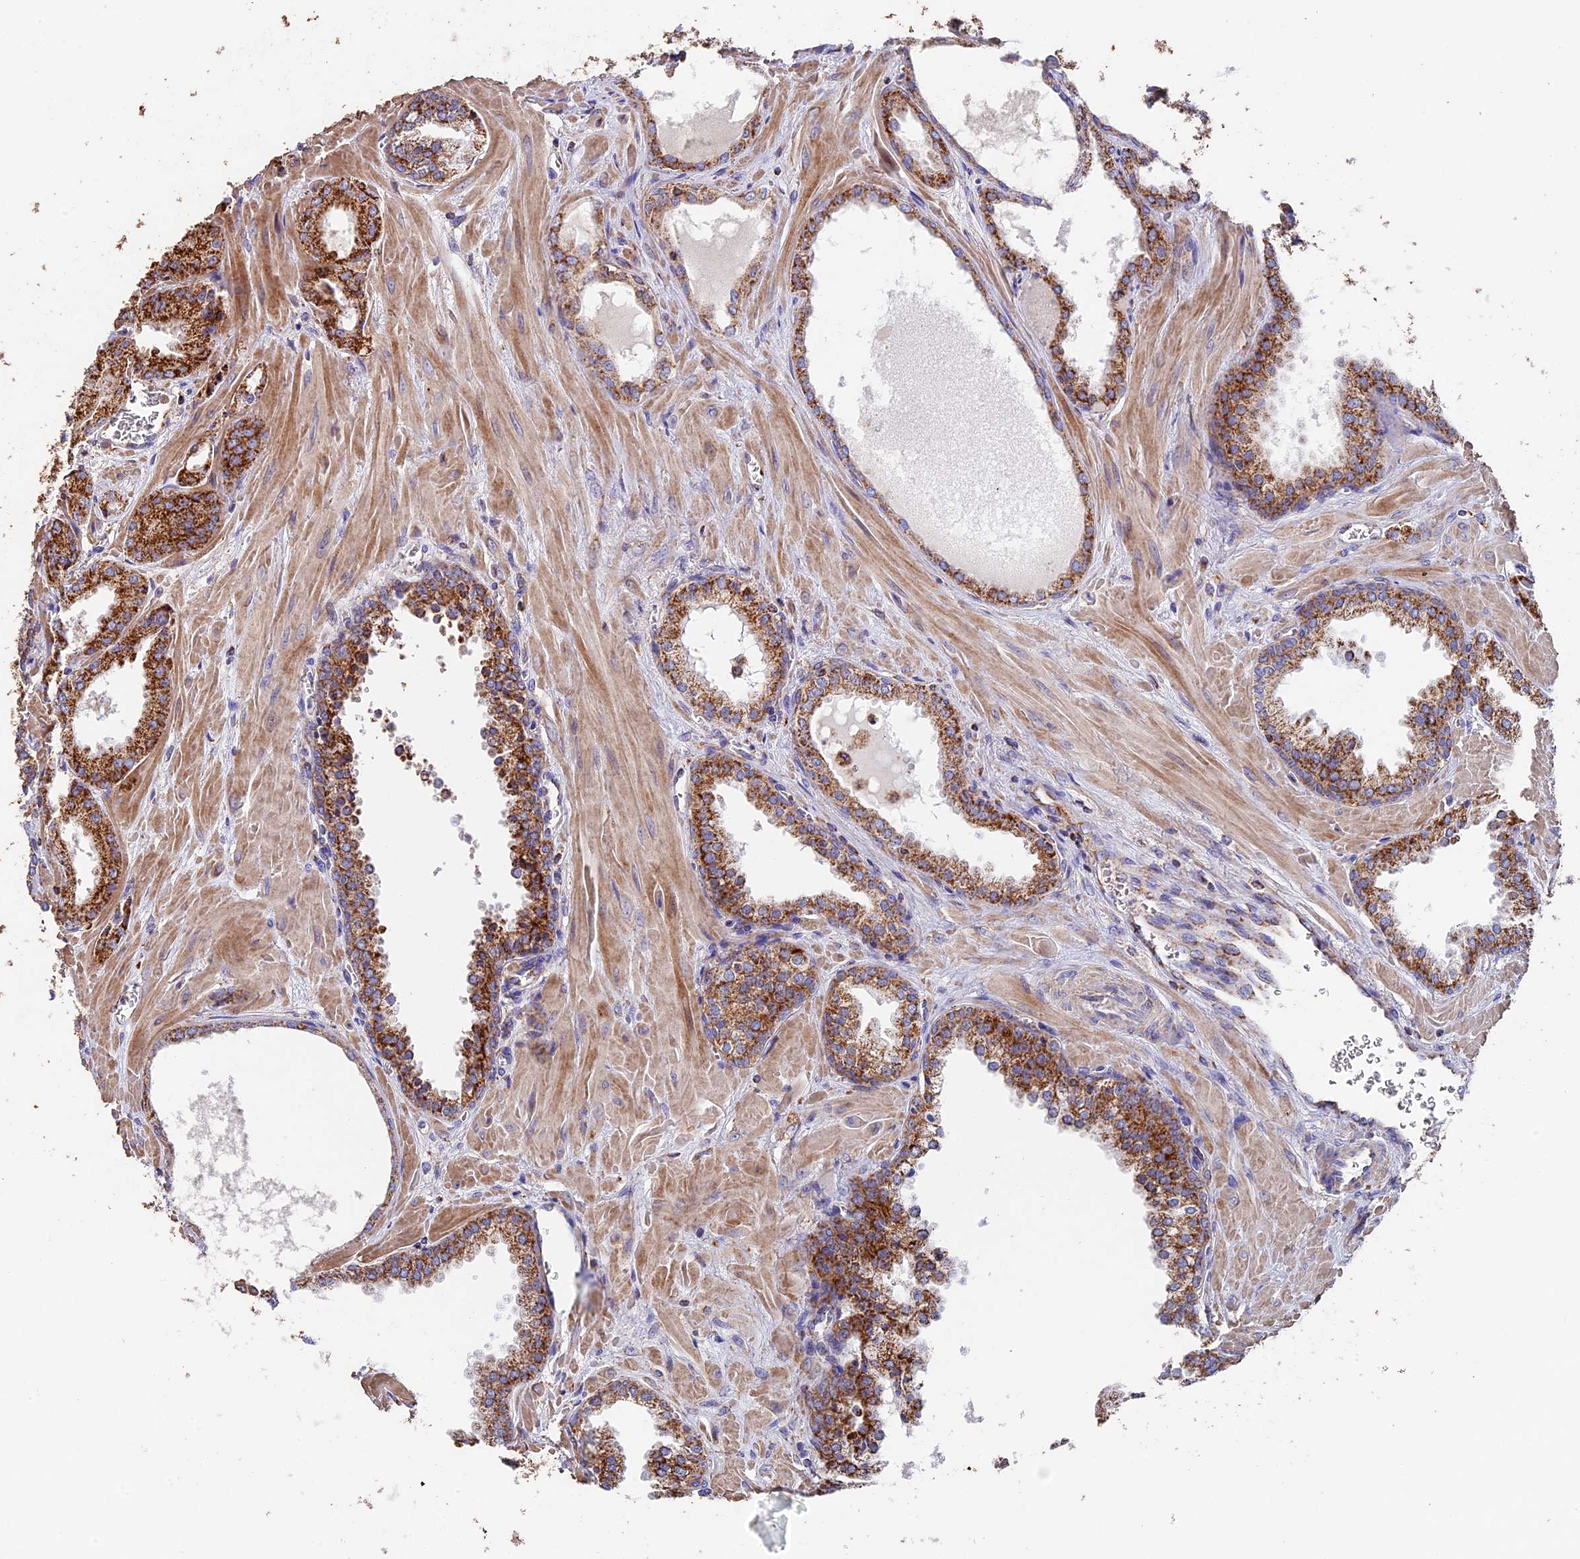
{"staining": {"intensity": "strong", "quantity": ">75%", "location": "cytoplasmic/membranous"}, "tissue": "prostate cancer", "cell_type": "Tumor cells", "image_type": "cancer", "snomed": [{"axis": "morphology", "description": "Adenocarcinoma, Low grade"}, {"axis": "topography", "description": "Prostate"}], "caption": "An image of prostate cancer stained for a protein reveals strong cytoplasmic/membranous brown staining in tumor cells.", "gene": "ADAT1", "patient": {"sex": "male", "age": 67}}